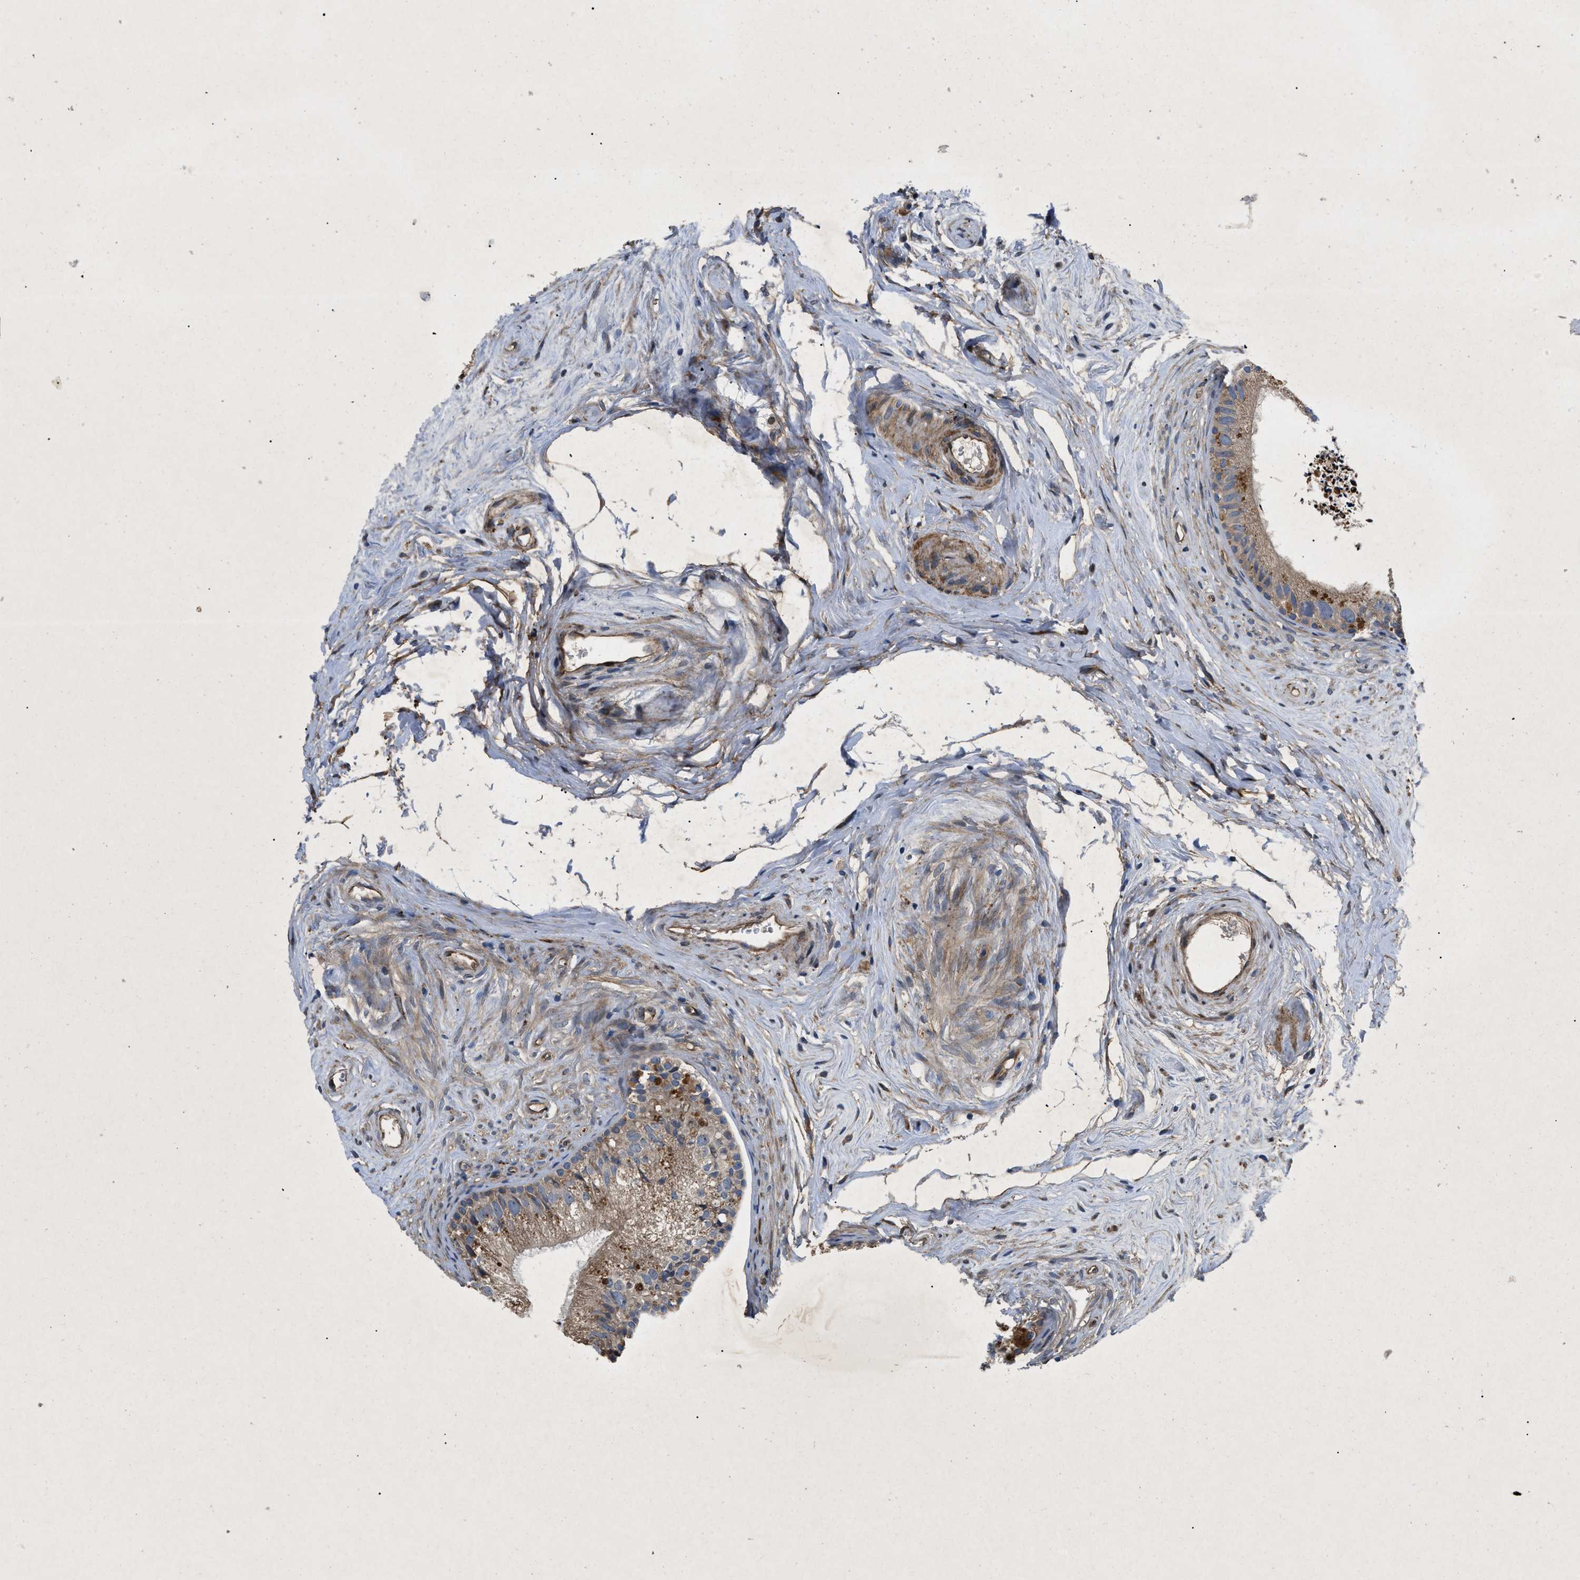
{"staining": {"intensity": "moderate", "quantity": ">75%", "location": "cytoplasmic/membranous"}, "tissue": "epididymis", "cell_type": "Glandular cells", "image_type": "normal", "snomed": [{"axis": "morphology", "description": "Normal tissue, NOS"}, {"axis": "topography", "description": "Epididymis"}], "caption": "Immunohistochemical staining of unremarkable human epididymis displays medium levels of moderate cytoplasmic/membranous positivity in approximately >75% of glandular cells. (Brightfield microscopy of DAB IHC at high magnification).", "gene": "HSPA12B", "patient": {"sex": "male", "age": 56}}